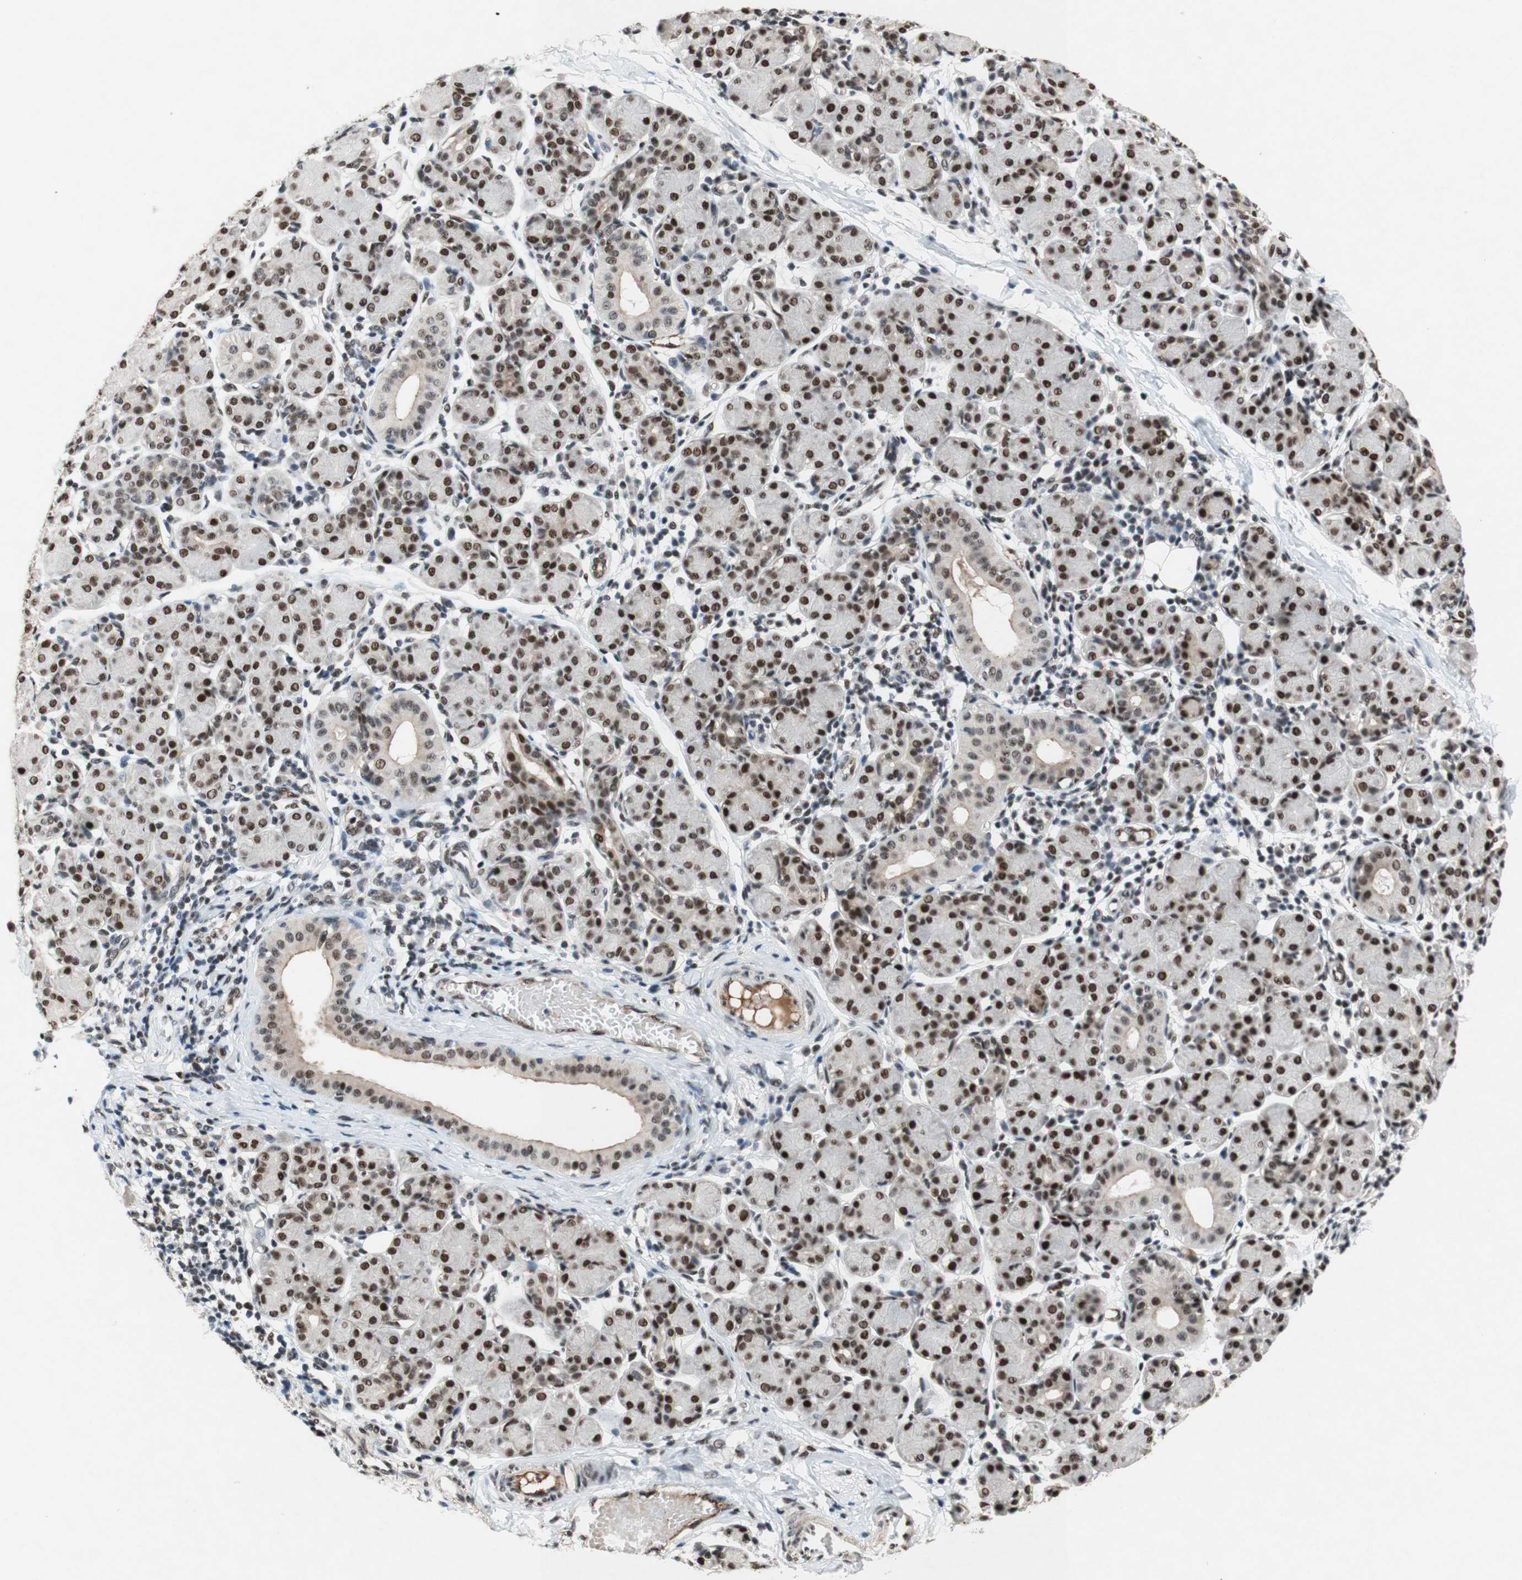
{"staining": {"intensity": "strong", "quantity": ">75%", "location": "nuclear"}, "tissue": "salivary gland", "cell_type": "Glandular cells", "image_type": "normal", "snomed": [{"axis": "morphology", "description": "Normal tissue, NOS"}, {"axis": "morphology", "description": "Inflammation, NOS"}, {"axis": "topography", "description": "Lymph node"}, {"axis": "topography", "description": "Salivary gland"}], "caption": "This is a micrograph of immunohistochemistry (IHC) staining of benign salivary gland, which shows strong positivity in the nuclear of glandular cells.", "gene": "TLE1", "patient": {"sex": "male", "age": 3}}